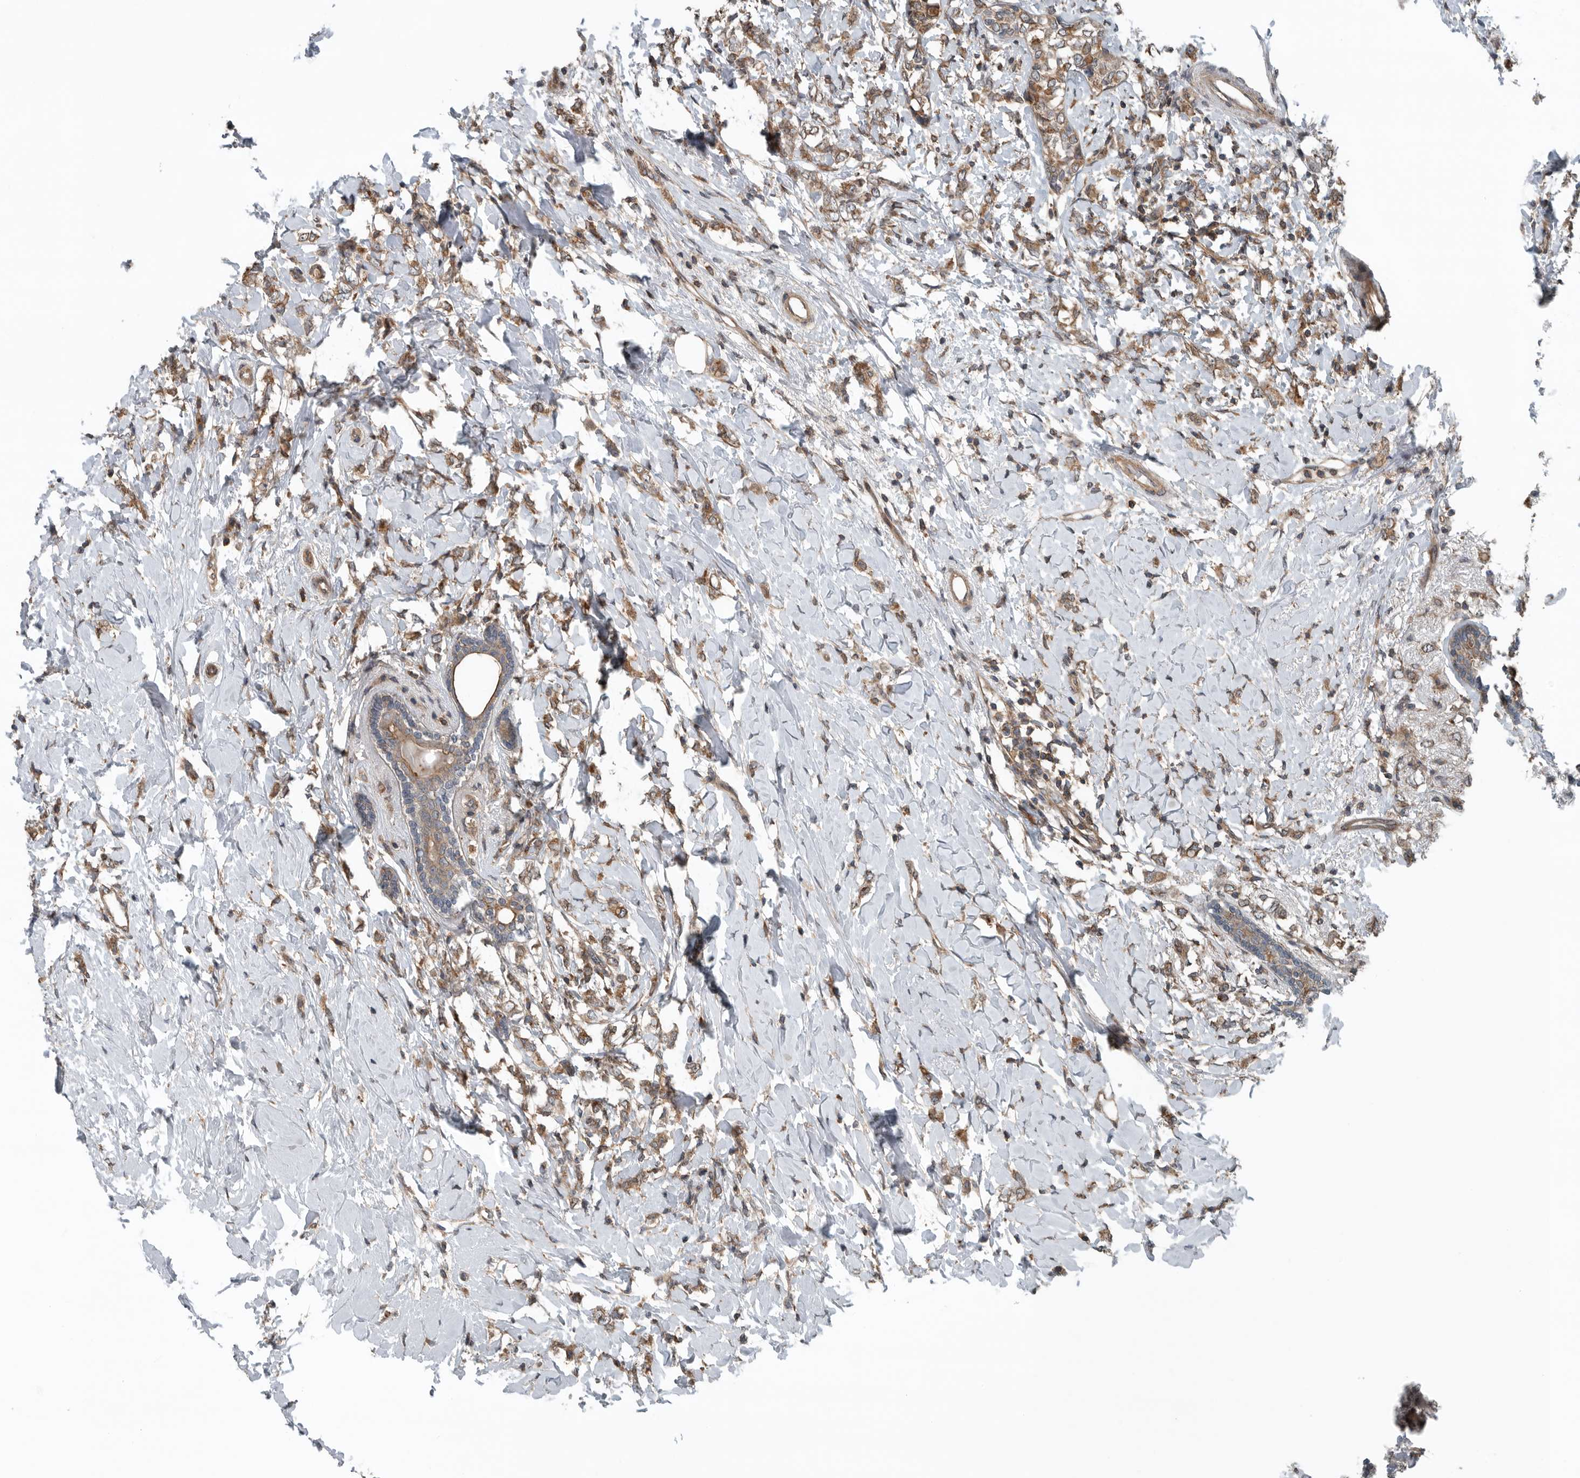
{"staining": {"intensity": "moderate", "quantity": ">75%", "location": "cytoplasmic/membranous"}, "tissue": "breast cancer", "cell_type": "Tumor cells", "image_type": "cancer", "snomed": [{"axis": "morphology", "description": "Normal tissue, NOS"}, {"axis": "morphology", "description": "Lobular carcinoma"}, {"axis": "topography", "description": "Breast"}], "caption": "Moderate cytoplasmic/membranous protein positivity is identified in approximately >75% of tumor cells in breast cancer (lobular carcinoma). Nuclei are stained in blue.", "gene": "AMFR", "patient": {"sex": "female", "age": 47}}